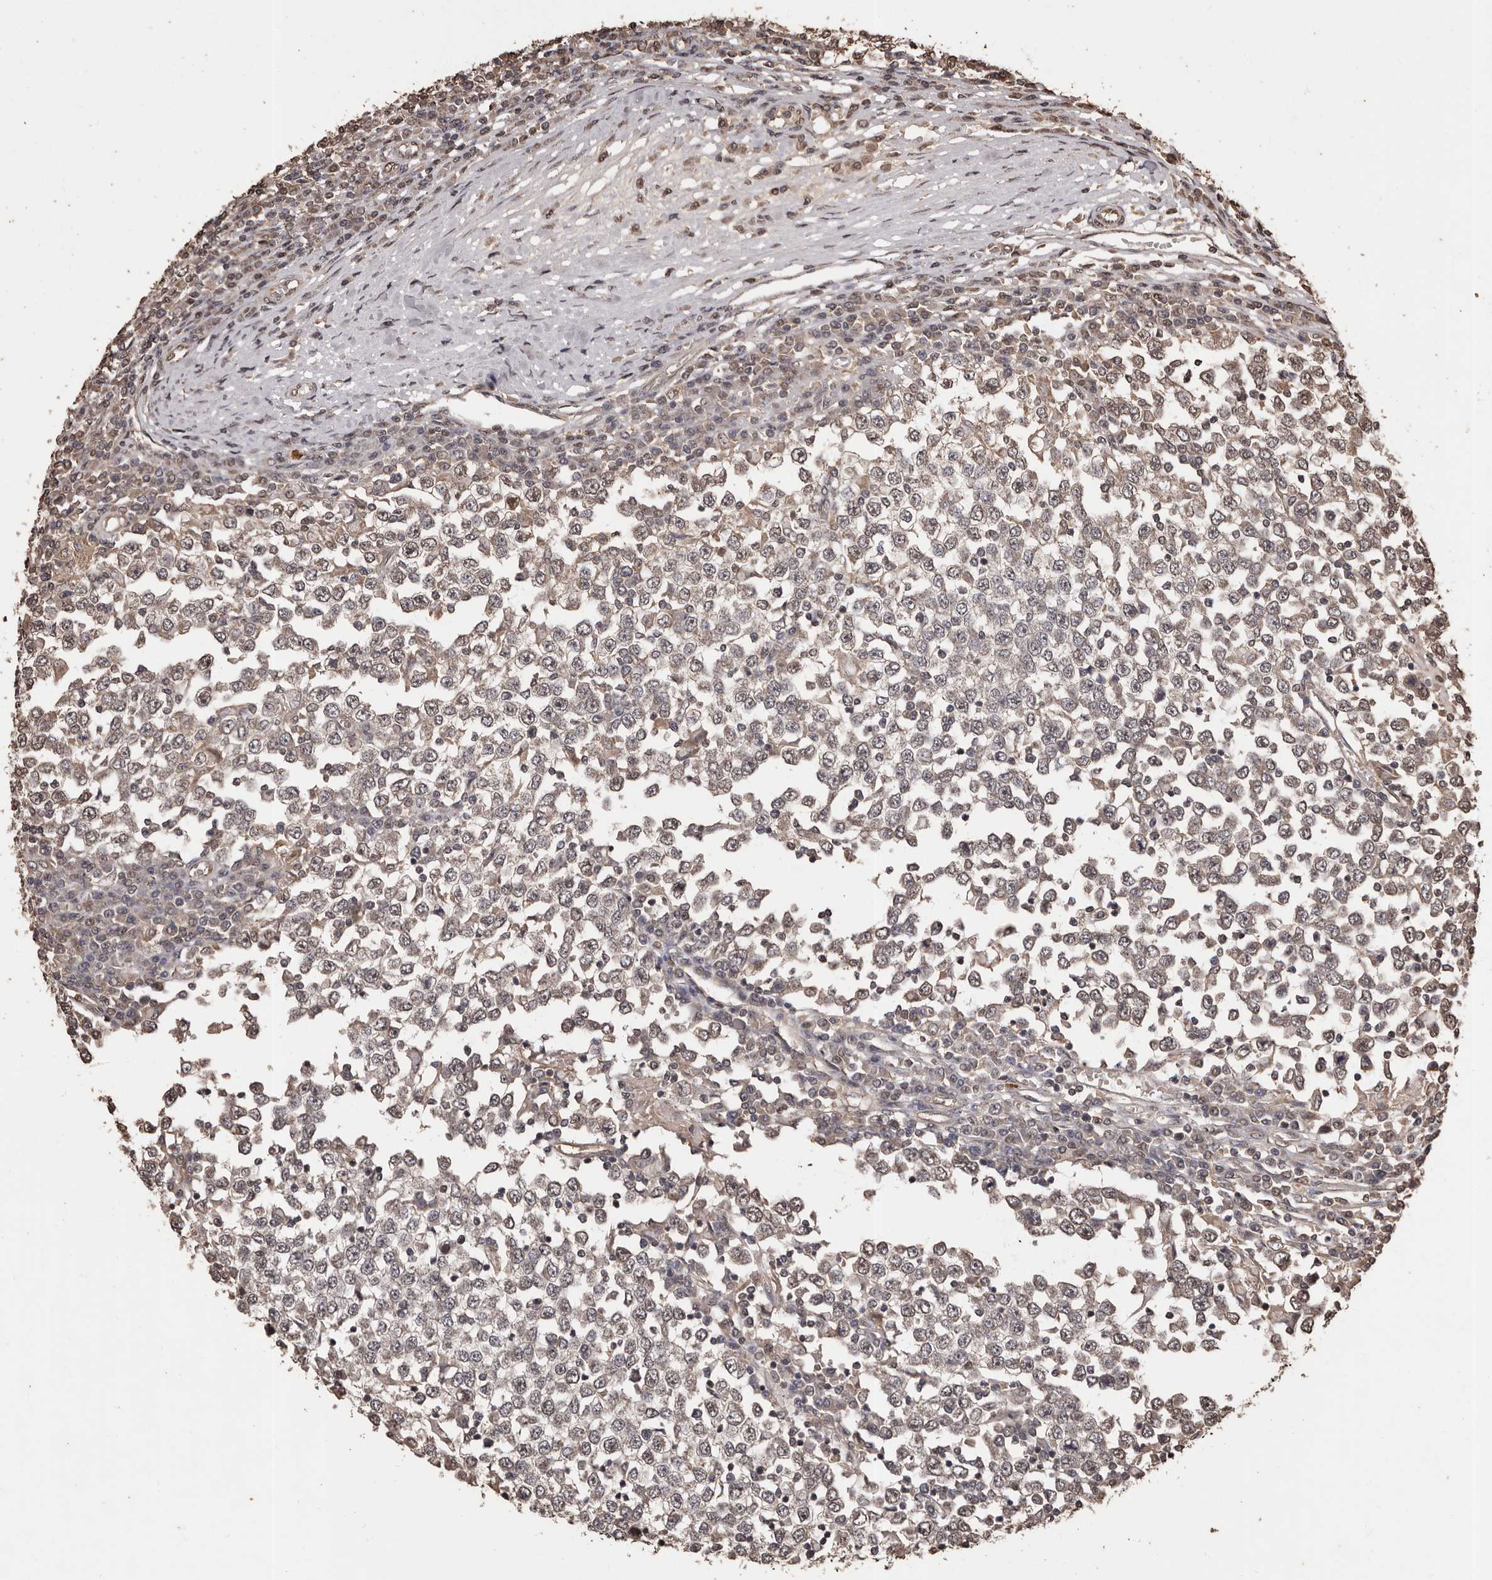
{"staining": {"intensity": "weak", "quantity": "<25%", "location": "cytoplasmic/membranous,nuclear"}, "tissue": "testis cancer", "cell_type": "Tumor cells", "image_type": "cancer", "snomed": [{"axis": "morphology", "description": "Seminoma, NOS"}, {"axis": "topography", "description": "Testis"}], "caption": "Immunohistochemistry (IHC) of human seminoma (testis) reveals no positivity in tumor cells.", "gene": "NAV1", "patient": {"sex": "male", "age": 65}}